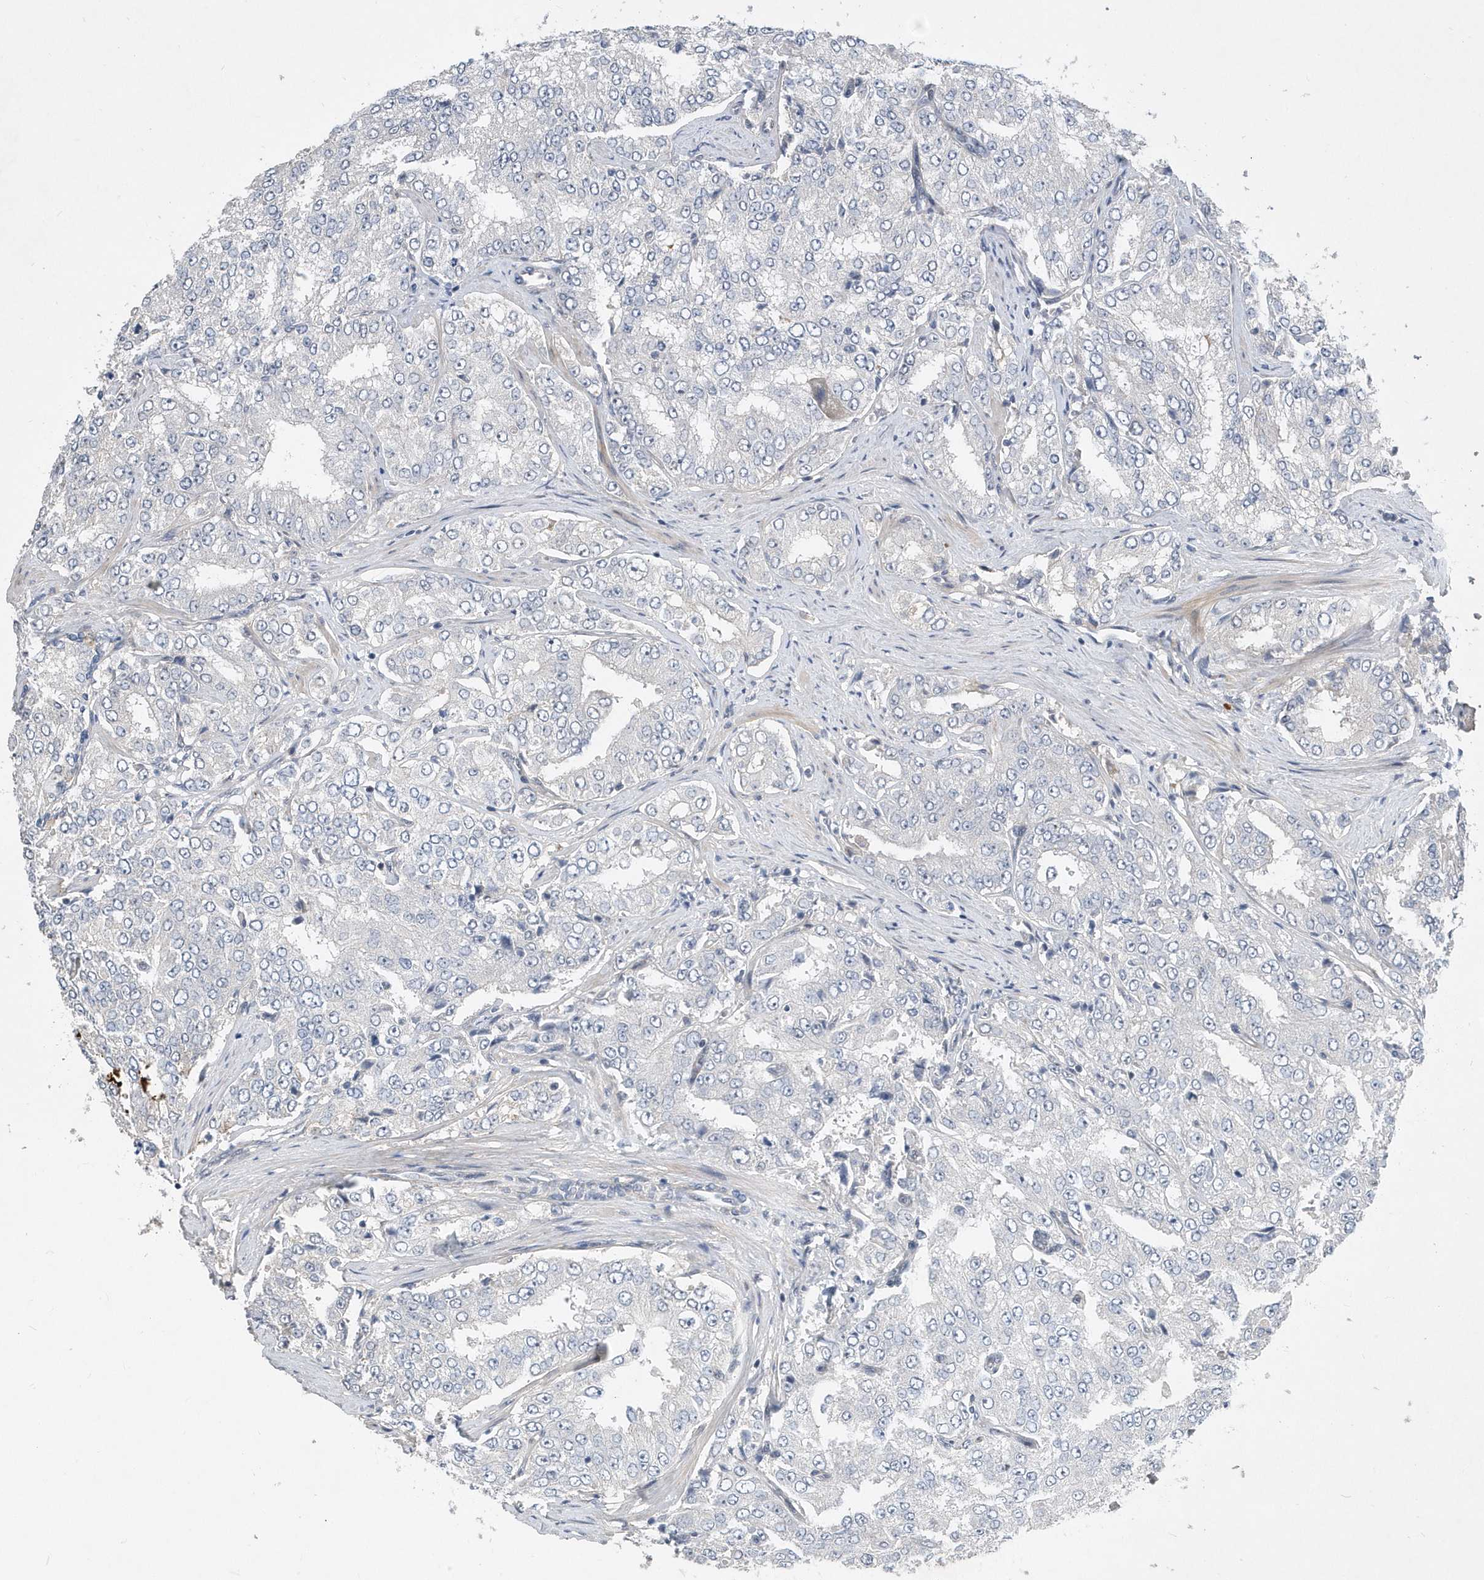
{"staining": {"intensity": "negative", "quantity": "none", "location": "none"}, "tissue": "prostate cancer", "cell_type": "Tumor cells", "image_type": "cancer", "snomed": [{"axis": "morphology", "description": "Adenocarcinoma, High grade"}, {"axis": "topography", "description": "Prostate"}], "caption": "The photomicrograph exhibits no staining of tumor cells in prostate cancer.", "gene": "FAM217A", "patient": {"sex": "male", "age": 58}}